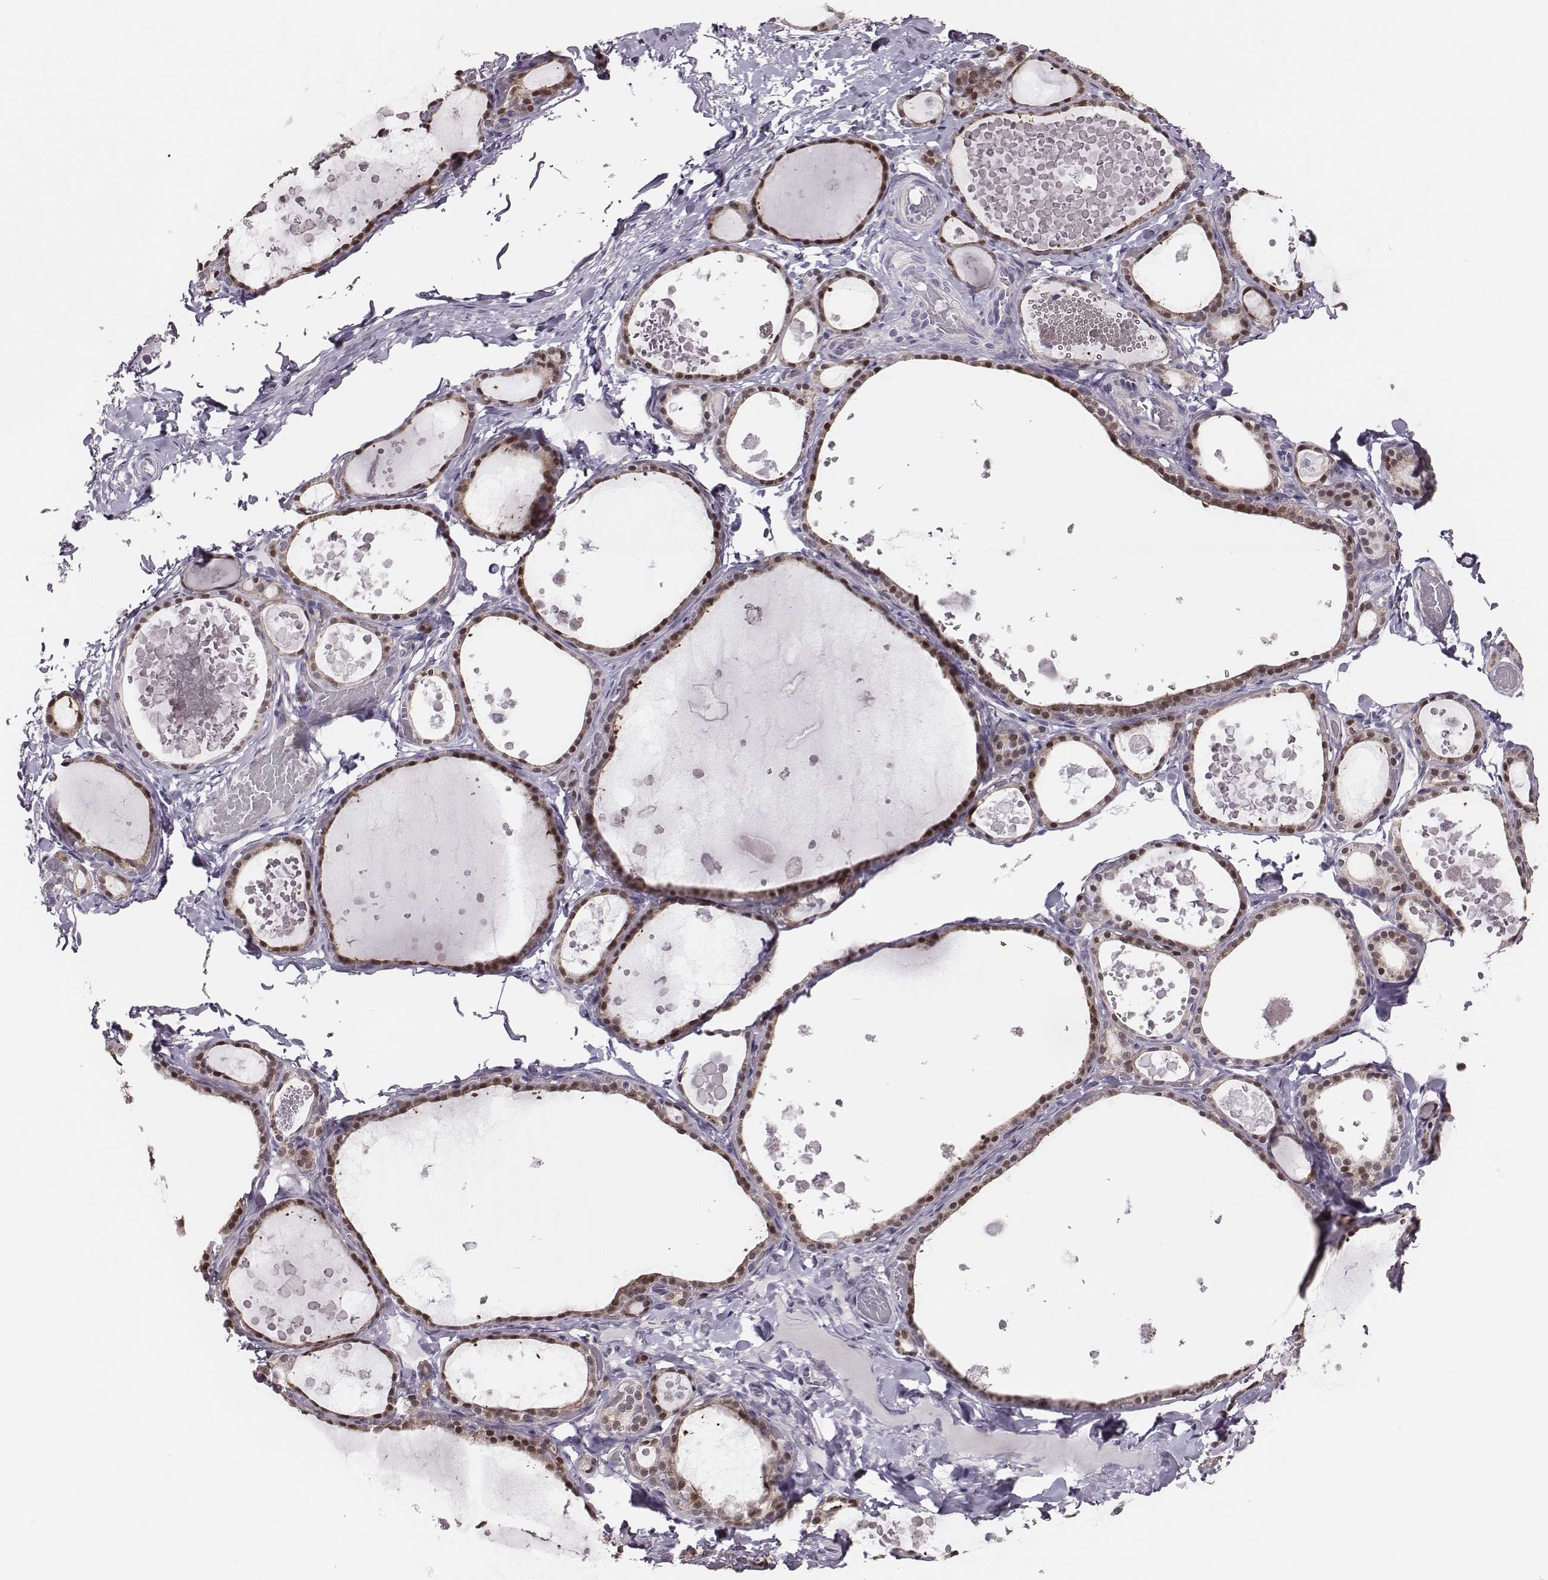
{"staining": {"intensity": "strong", "quantity": ">75%", "location": "nuclear"}, "tissue": "thyroid gland", "cell_type": "Glandular cells", "image_type": "normal", "snomed": [{"axis": "morphology", "description": "Normal tissue, NOS"}, {"axis": "topography", "description": "Thyroid gland"}], "caption": "Immunohistochemistry (IHC) image of normal thyroid gland: thyroid gland stained using IHC displays high levels of strong protein expression localized specifically in the nuclear of glandular cells, appearing as a nuclear brown color.", "gene": "SCML2", "patient": {"sex": "female", "age": 56}}